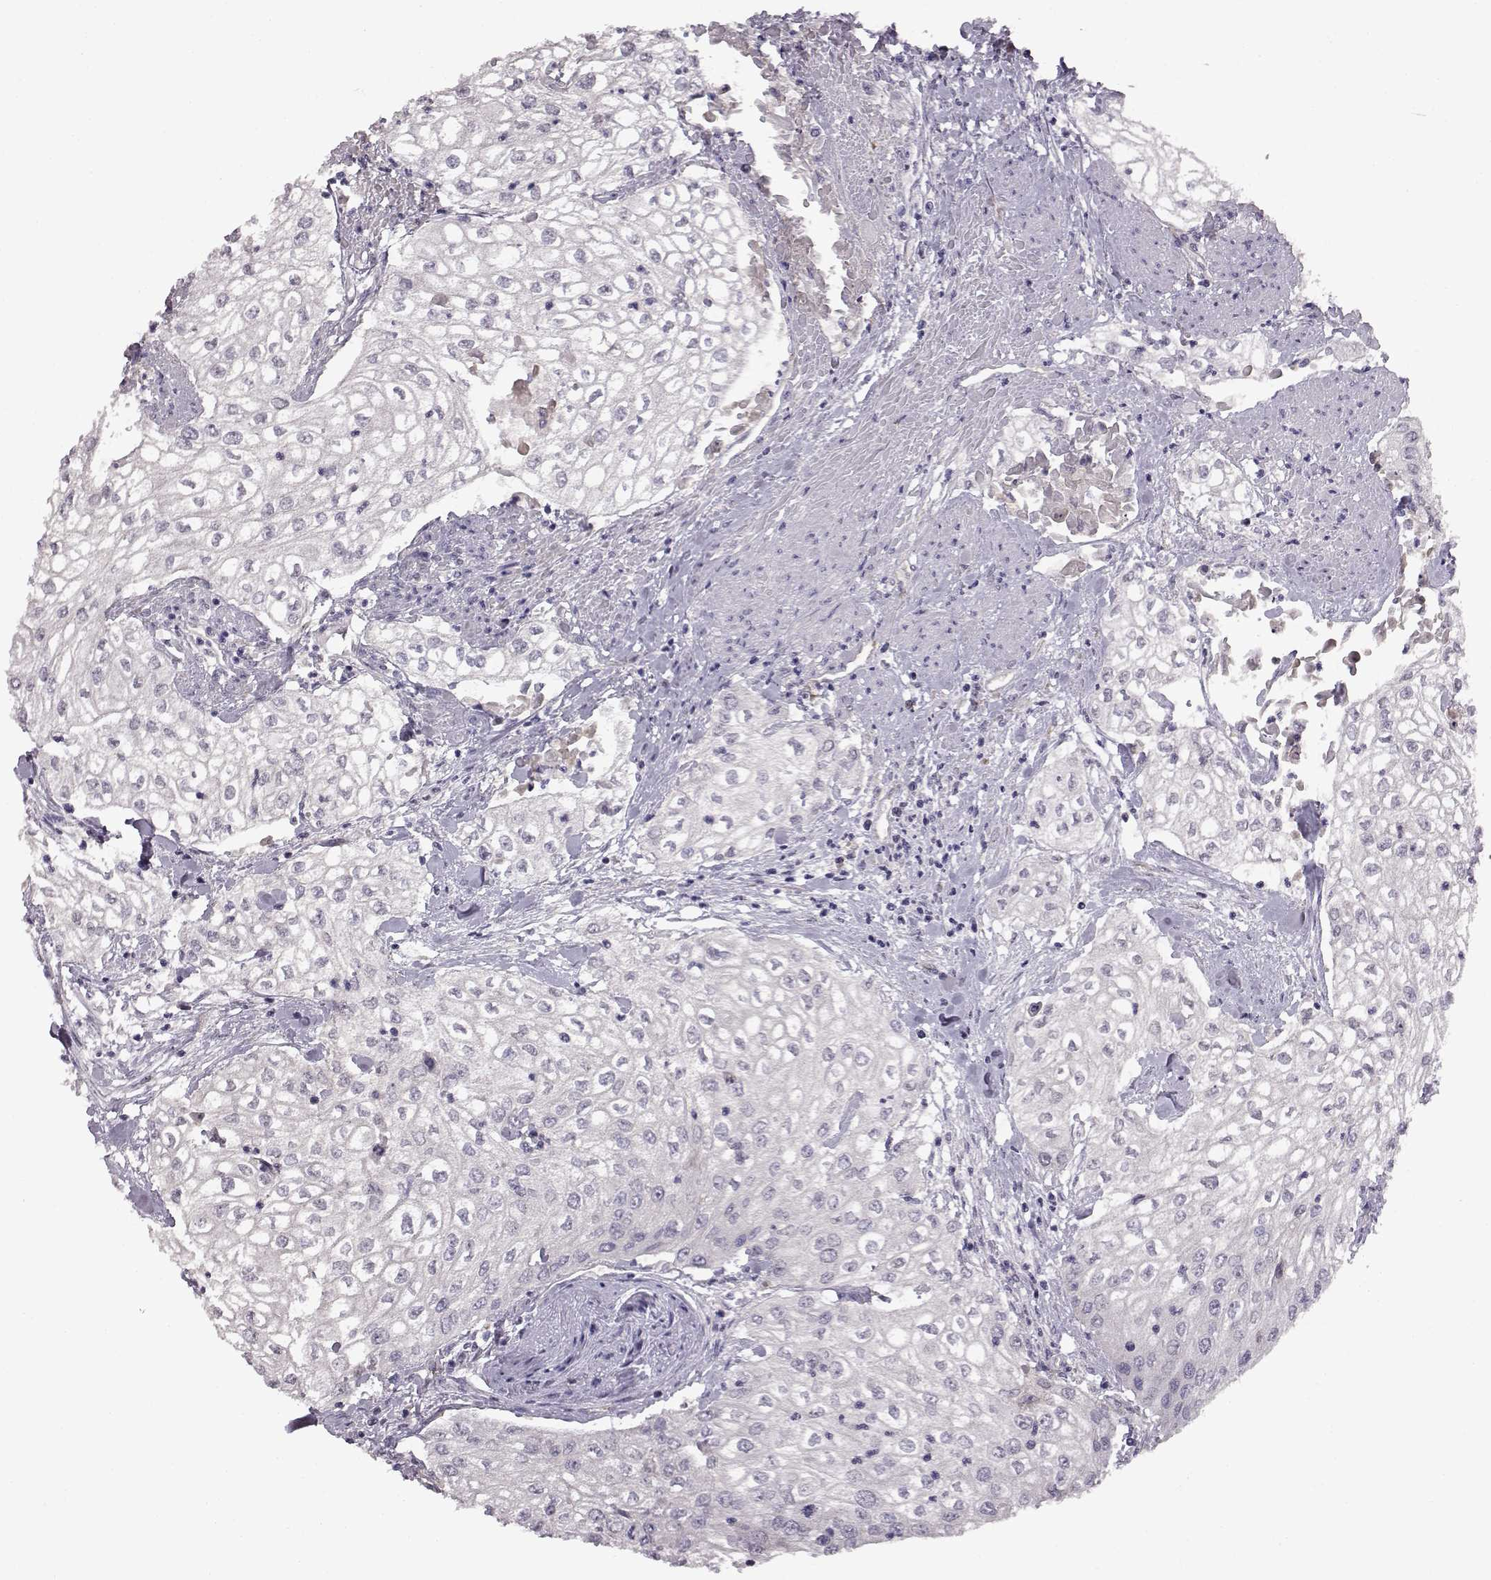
{"staining": {"intensity": "negative", "quantity": "none", "location": "none"}, "tissue": "urothelial cancer", "cell_type": "Tumor cells", "image_type": "cancer", "snomed": [{"axis": "morphology", "description": "Urothelial carcinoma, High grade"}, {"axis": "topography", "description": "Urinary bladder"}], "caption": "Human urothelial cancer stained for a protein using IHC displays no staining in tumor cells.", "gene": "ADGRG2", "patient": {"sex": "male", "age": 62}}